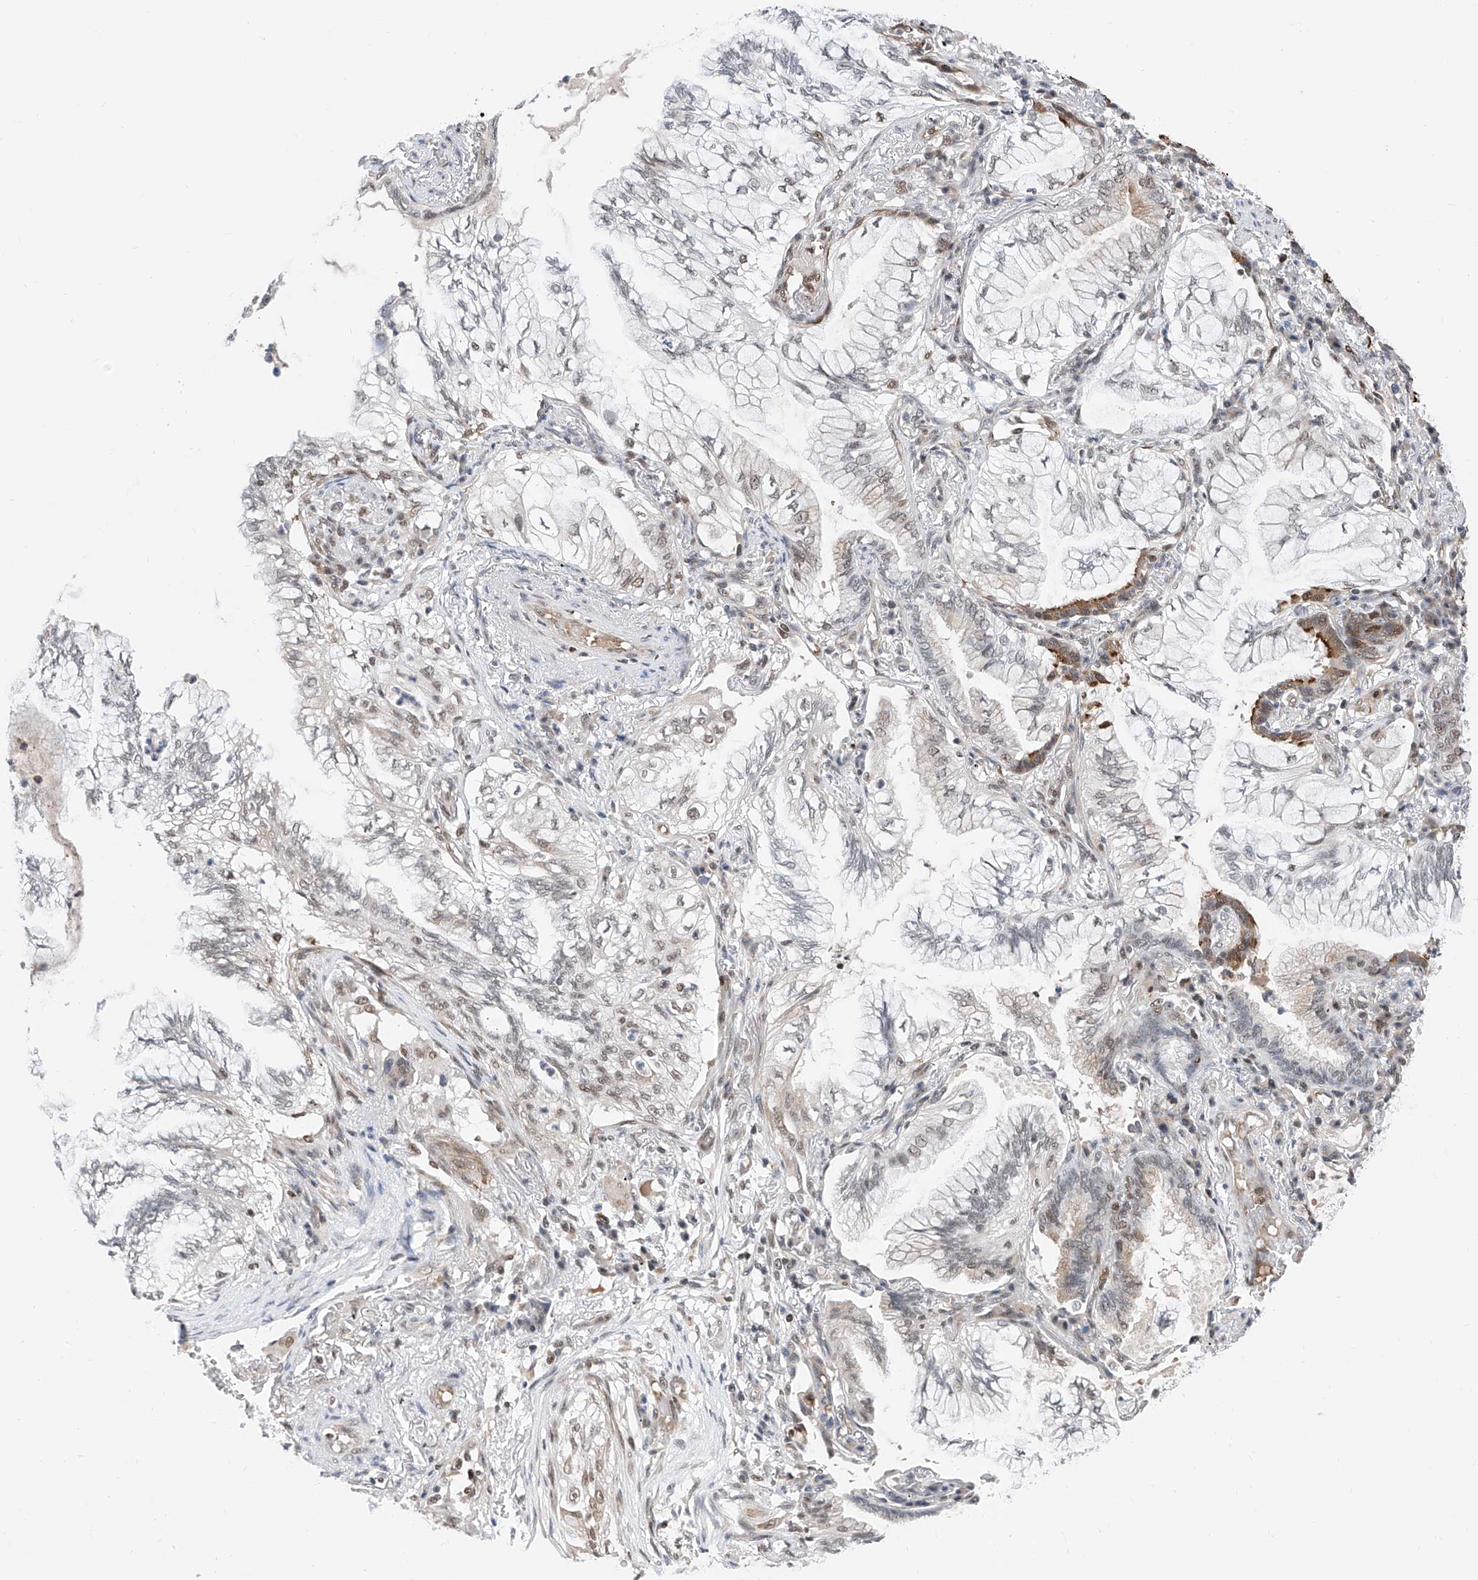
{"staining": {"intensity": "weak", "quantity": "<25%", "location": "nuclear"}, "tissue": "lung cancer", "cell_type": "Tumor cells", "image_type": "cancer", "snomed": [{"axis": "morphology", "description": "Adenocarcinoma, NOS"}, {"axis": "topography", "description": "Lung"}], "caption": "Lung adenocarcinoma stained for a protein using immunohistochemistry reveals no expression tumor cells.", "gene": "SNRNP200", "patient": {"sex": "female", "age": 70}}